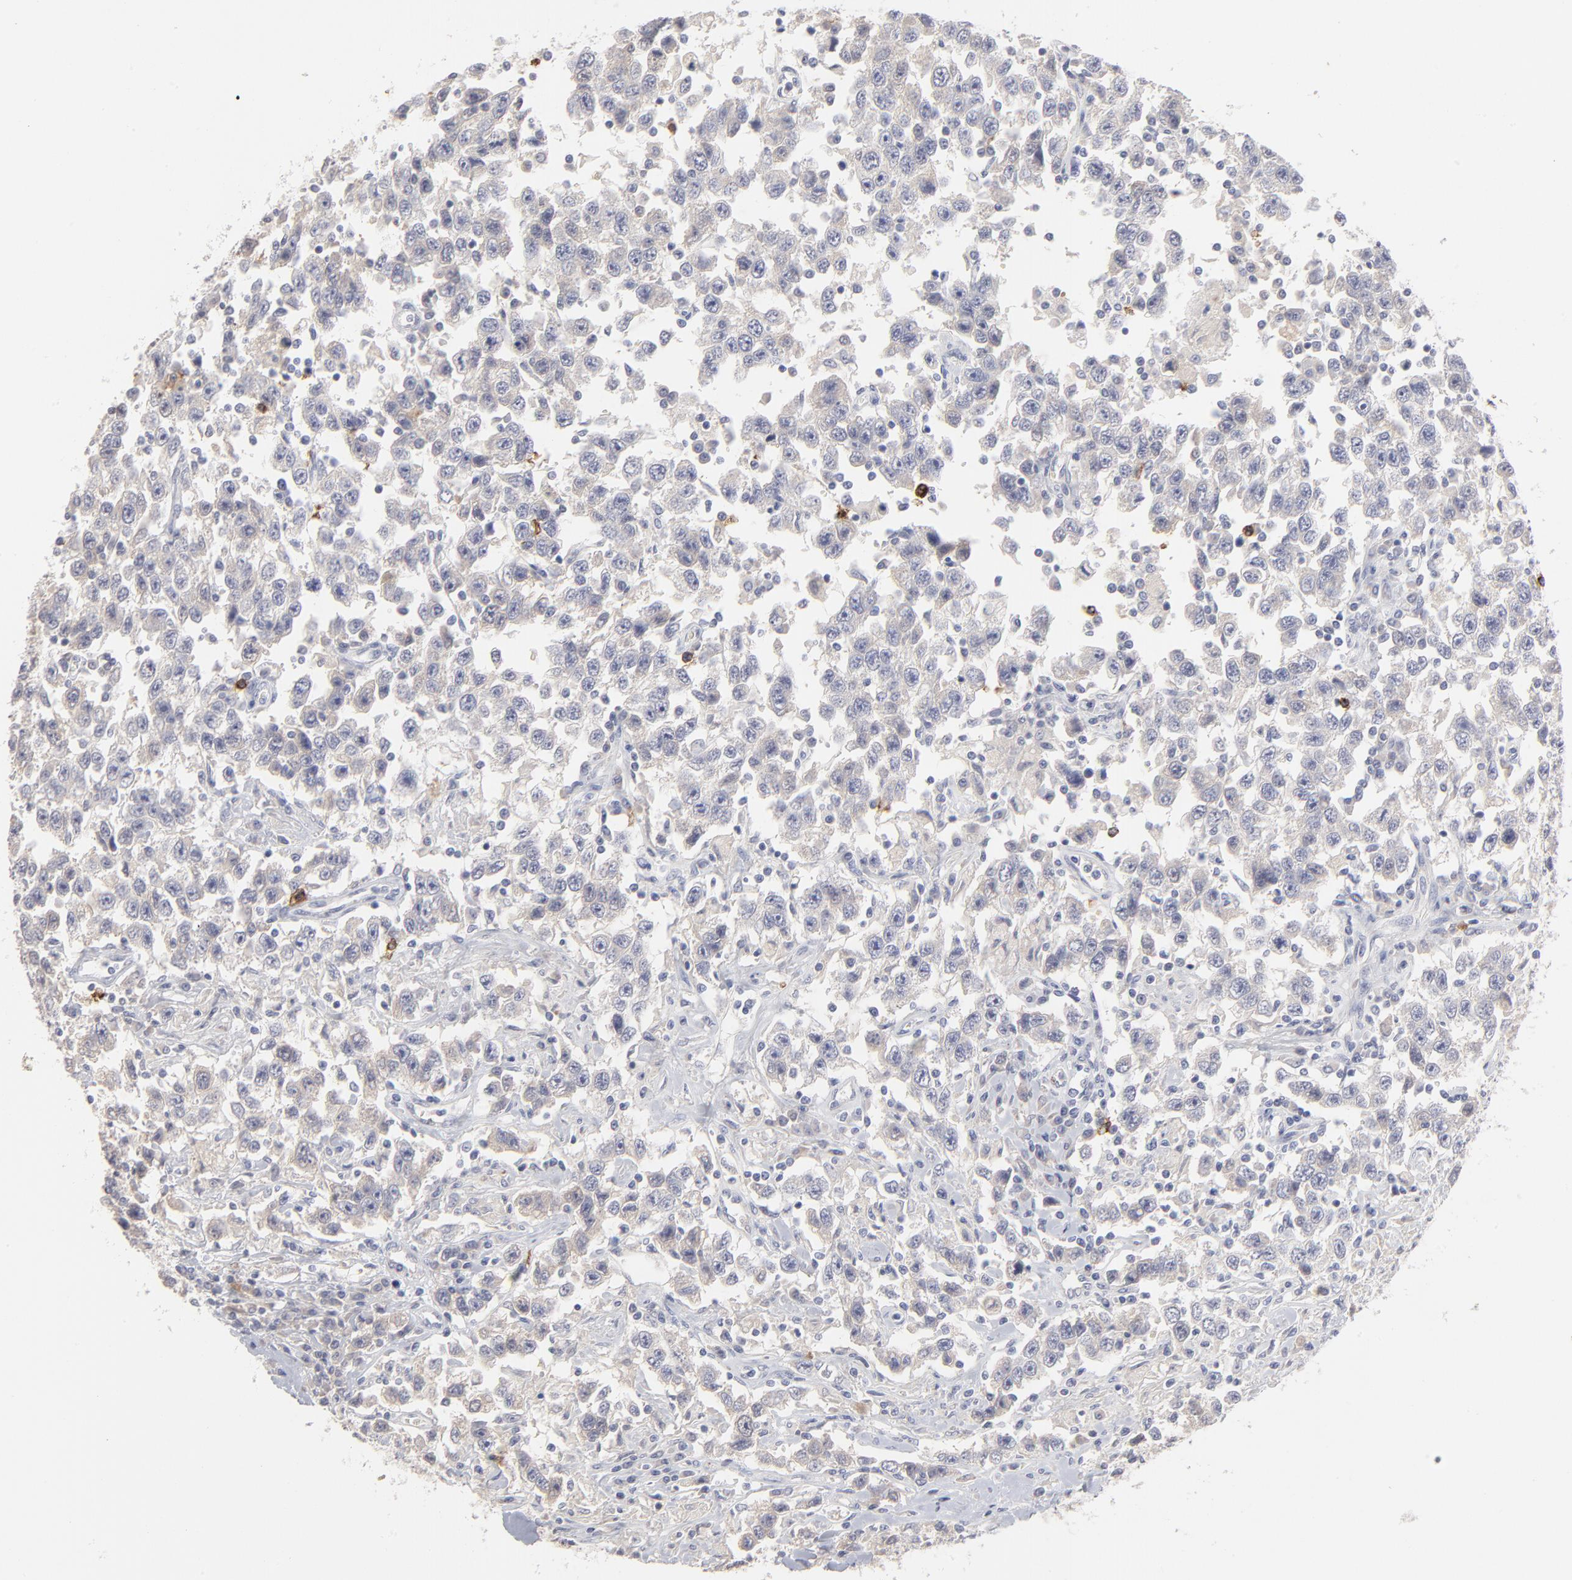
{"staining": {"intensity": "negative", "quantity": "none", "location": "none"}, "tissue": "testis cancer", "cell_type": "Tumor cells", "image_type": "cancer", "snomed": [{"axis": "morphology", "description": "Seminoma, NOS"}, {"axis": "topography", "description": "Testis"}], "caption": "Protein analysis of testis cancer exhibits no significant staining in tumor cells.", "gene": "CCR3", "patient": {"sex": "male", "age": 41}}